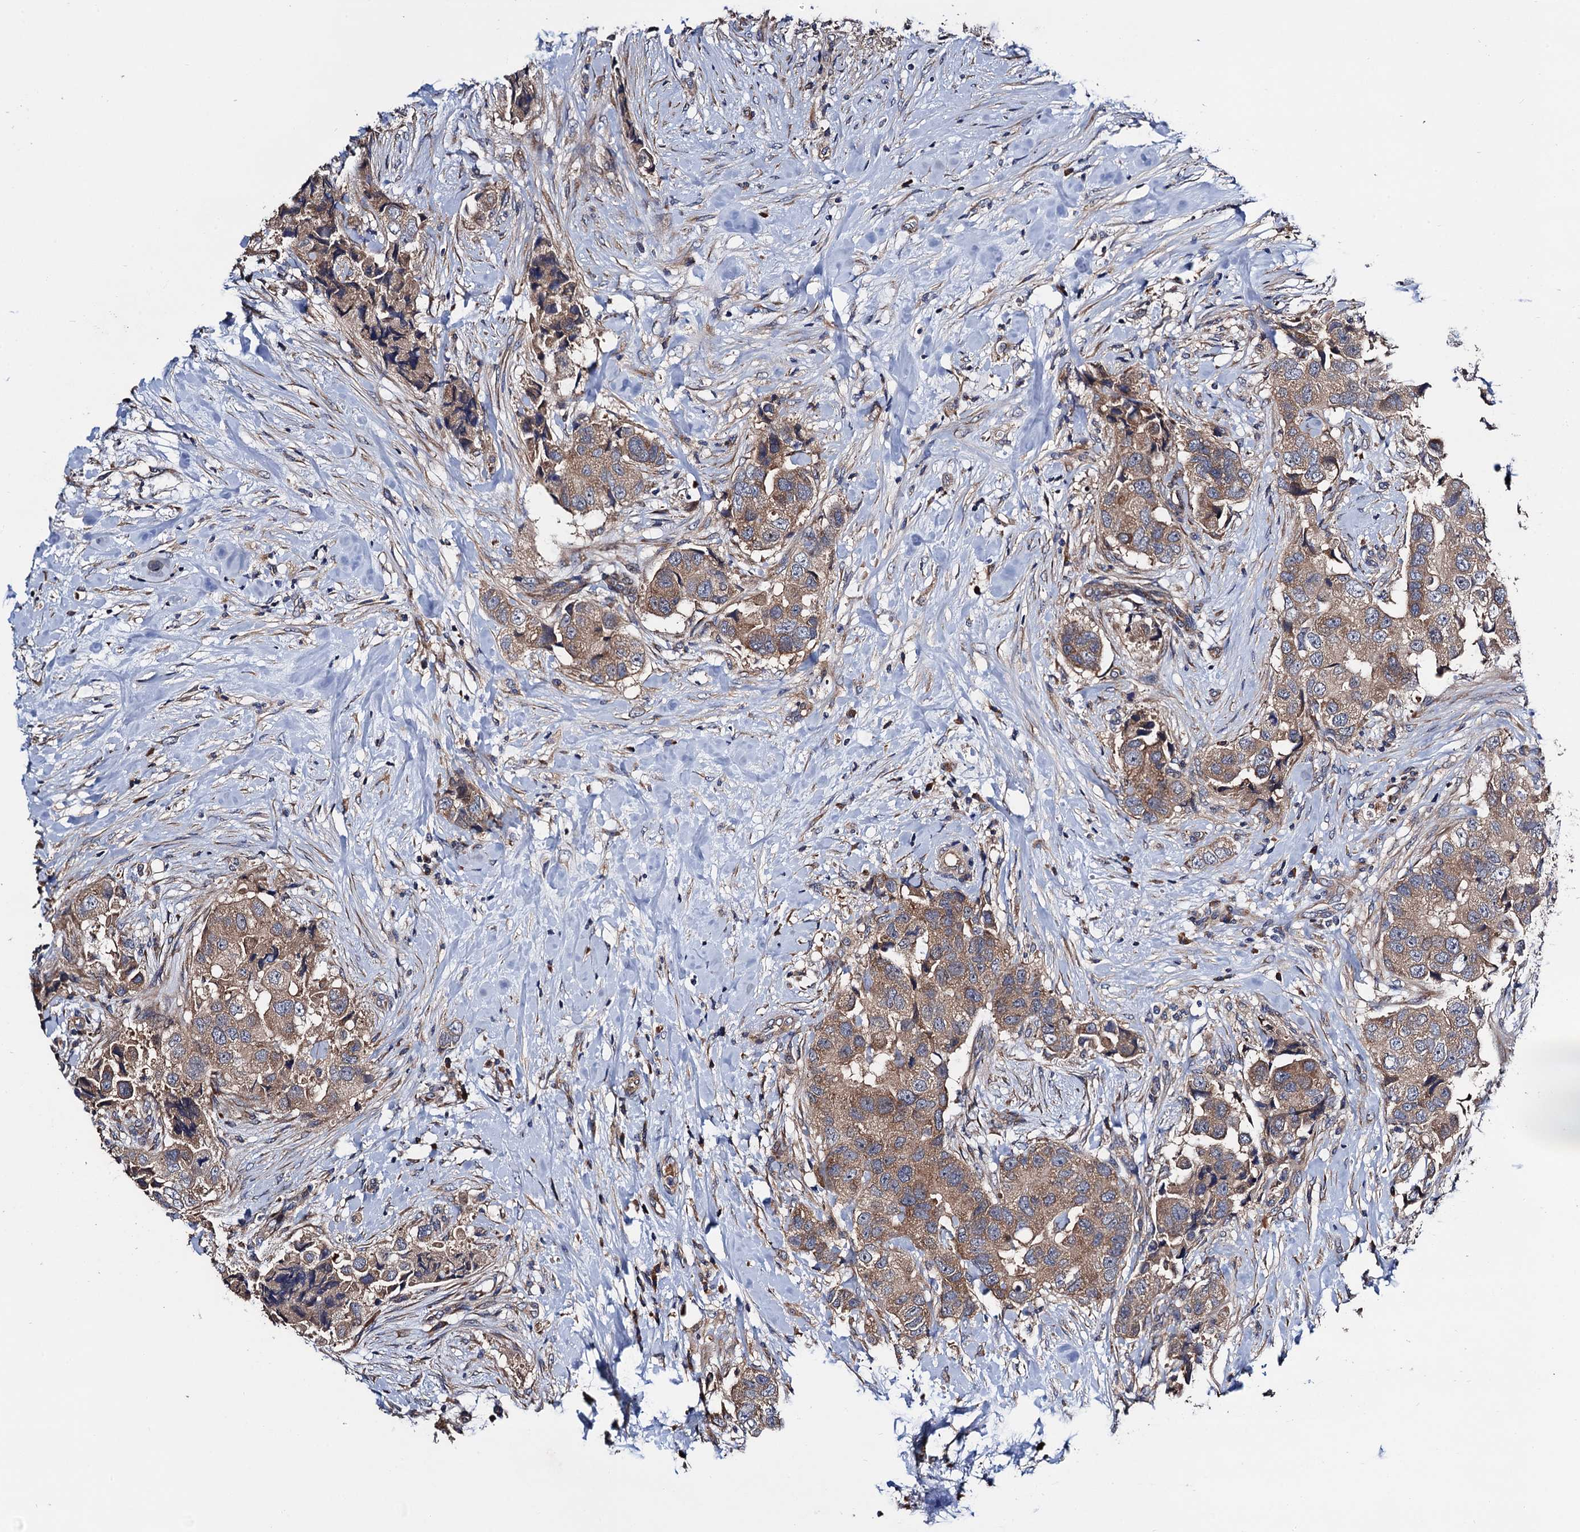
{"staining": {"intensity": "weak", "quantity": ">75%", "location": "cytoplasmic/membranous"}, "tissue": "breast cancer", "cell_type": "Tumor cells", "image_type": "cancer", "snomed": [{"axis": "morphology", "description": "Normal tissue, NOS"}, {"axis": "morphology", "description": "Duct carcinoma"}, {"axis": "topography", "description": "Breast"}], "caption": "Intraductal carcinoma (breast) tissue displays weak cytoplasmic/membranous positivity in approximately >75% of tumor cells, visualized by immunohistochemistry.", "gene": "TRMT112", "patient": {"sex": "female", "age": 62}}